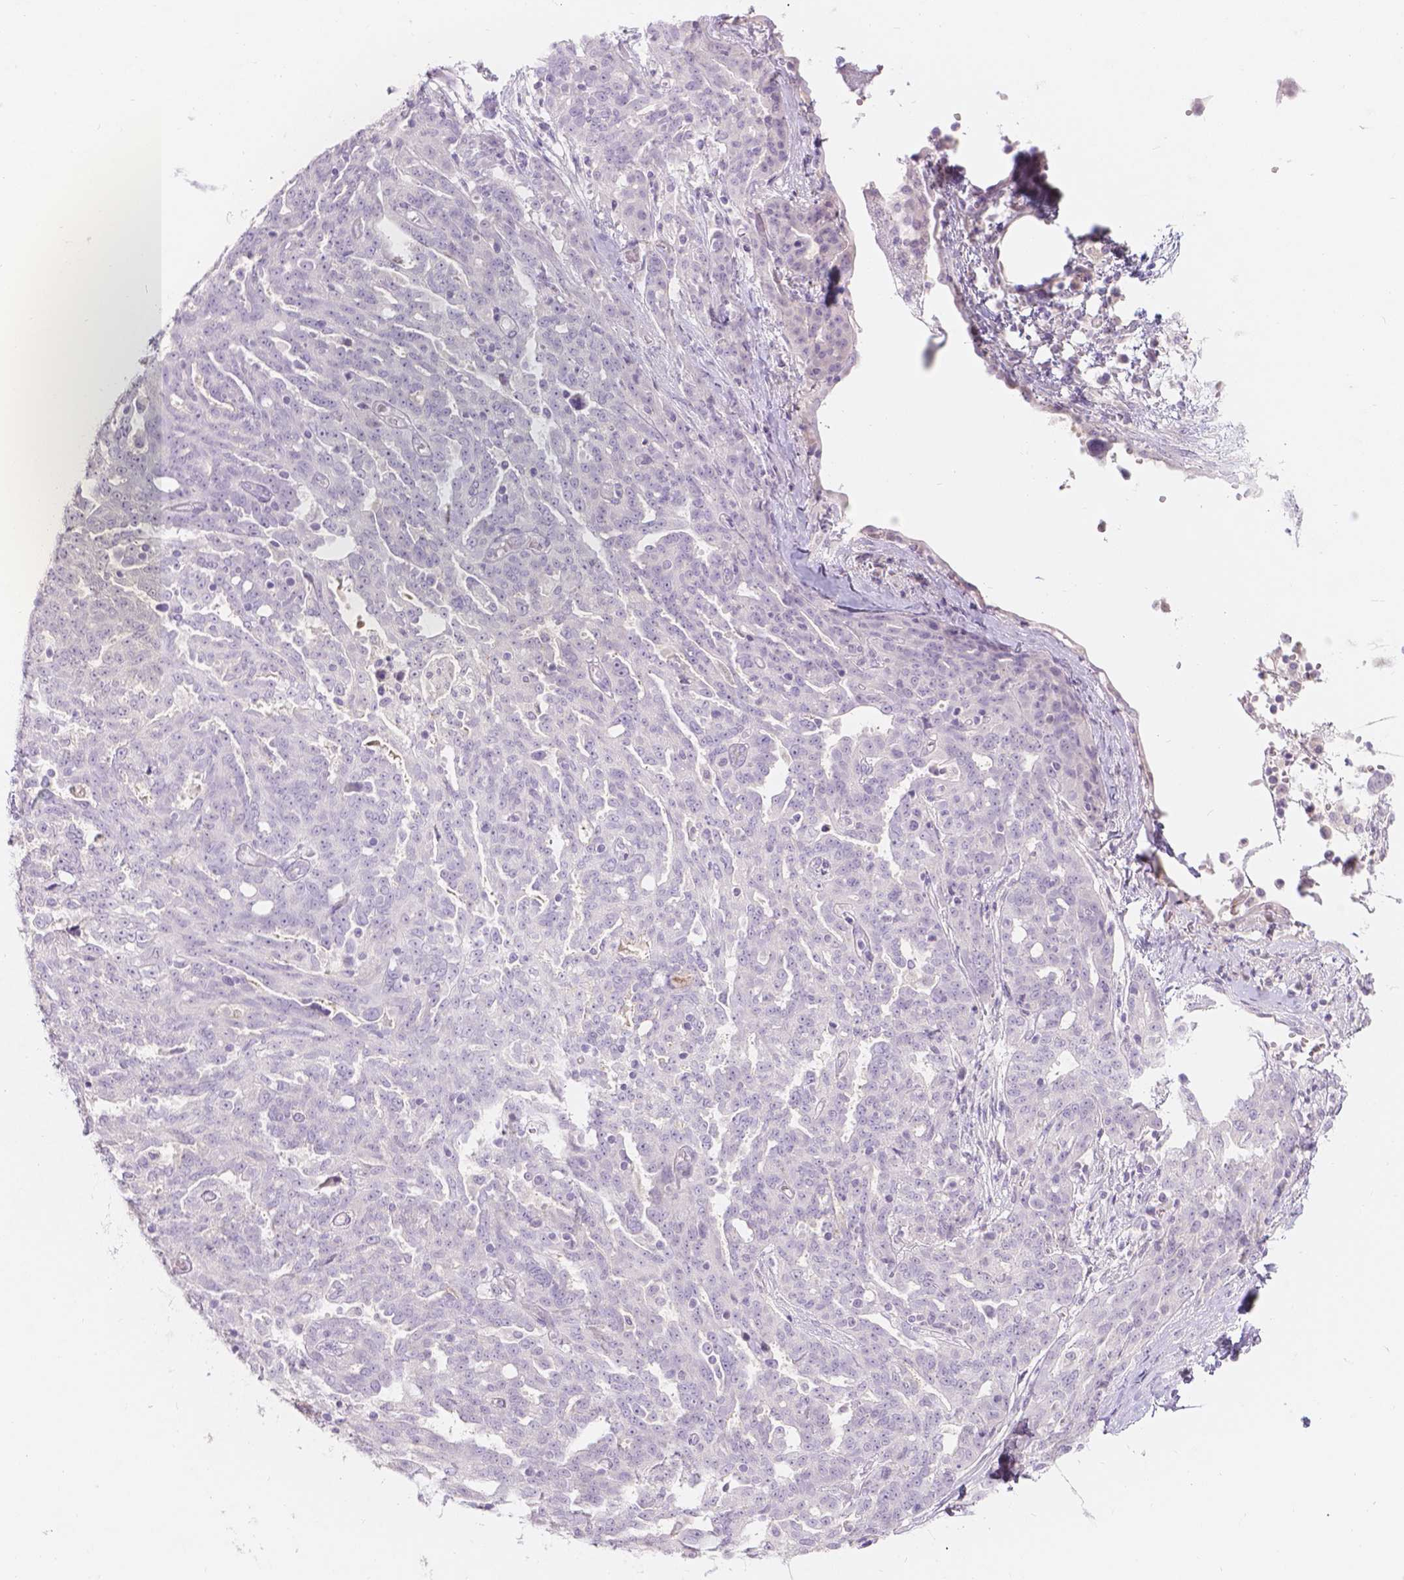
{"staining": {"intensity": "negative", "quantity": "none", "location": "none"}, "tissue": "ovarian cancer", "cell_type": "Tumor cells", "image_type": "cancer", "snomed": [{"axis": "morphology", "description": "Cystadenocarcinoma, serous, NOS"}, {"axis": "topography", "description": "Ovary"}], "caption": "Immunohistochemistry of human serous cystadenocarcinoma (ovarian) displays no expression in tumor cells.", "gene": "HTN3", "patient": {"sex": "female", "age": 67}}